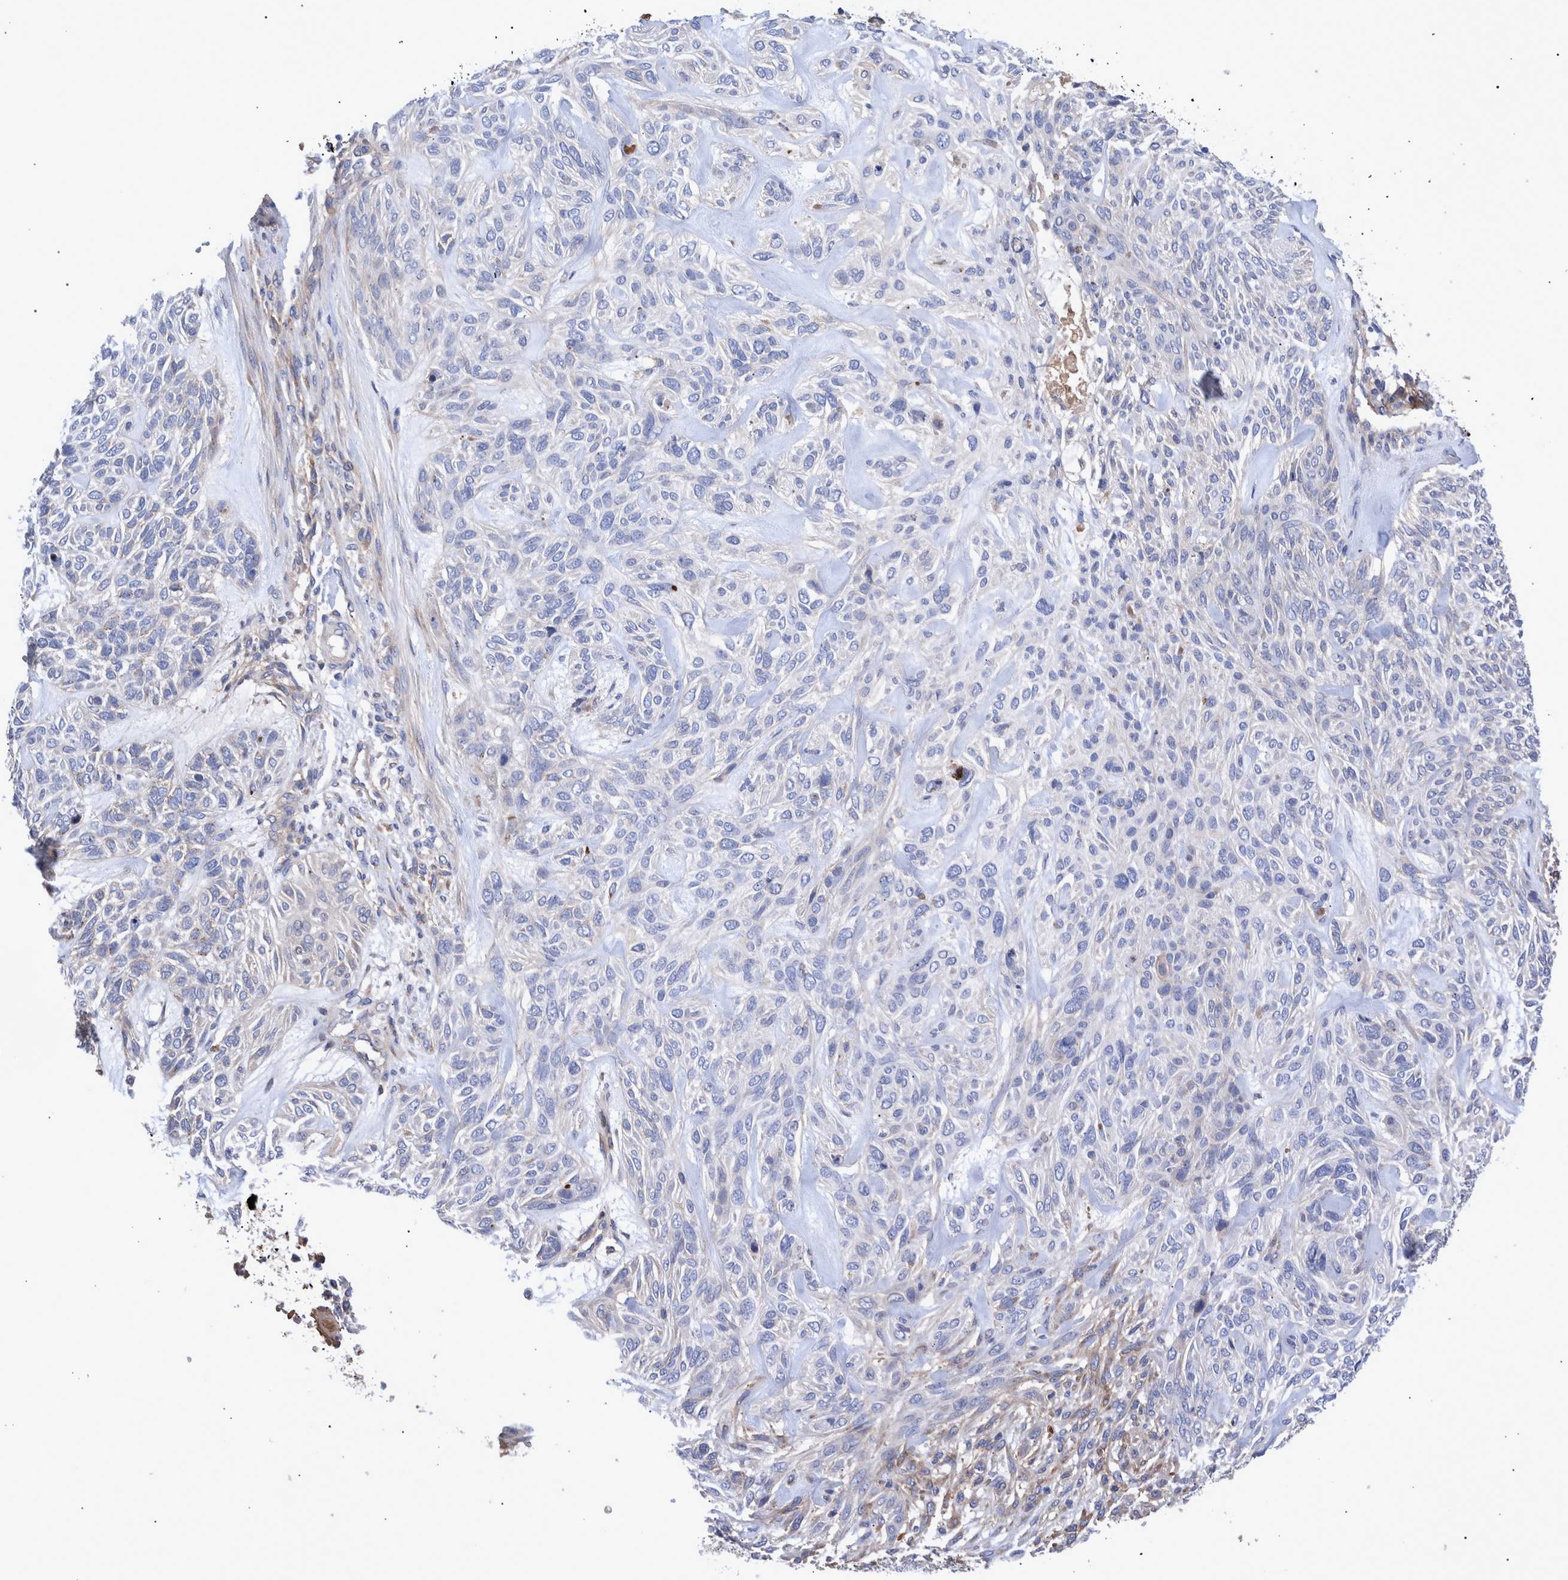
{"staining": {"intensity": "negative", "quantity": "none", "location": "none"}, "tissue": "skin cancer", "cell_type": "Tumor cells", "image_type": "cancer", "snomed": [{"axis": "morphology", "description": "Basal cell carcinoma"}, {"axis": "topography", "description": "Skin"}], "caption": "Tumor cells show no significant expression in skin cancer. (DAB (3,3'-diaminobenzidine) immunohistochemistry visualized using brightfield microscopy, high magnification).", "gene": "DLL4", "patient": {"sex": "male", "age": 55}}